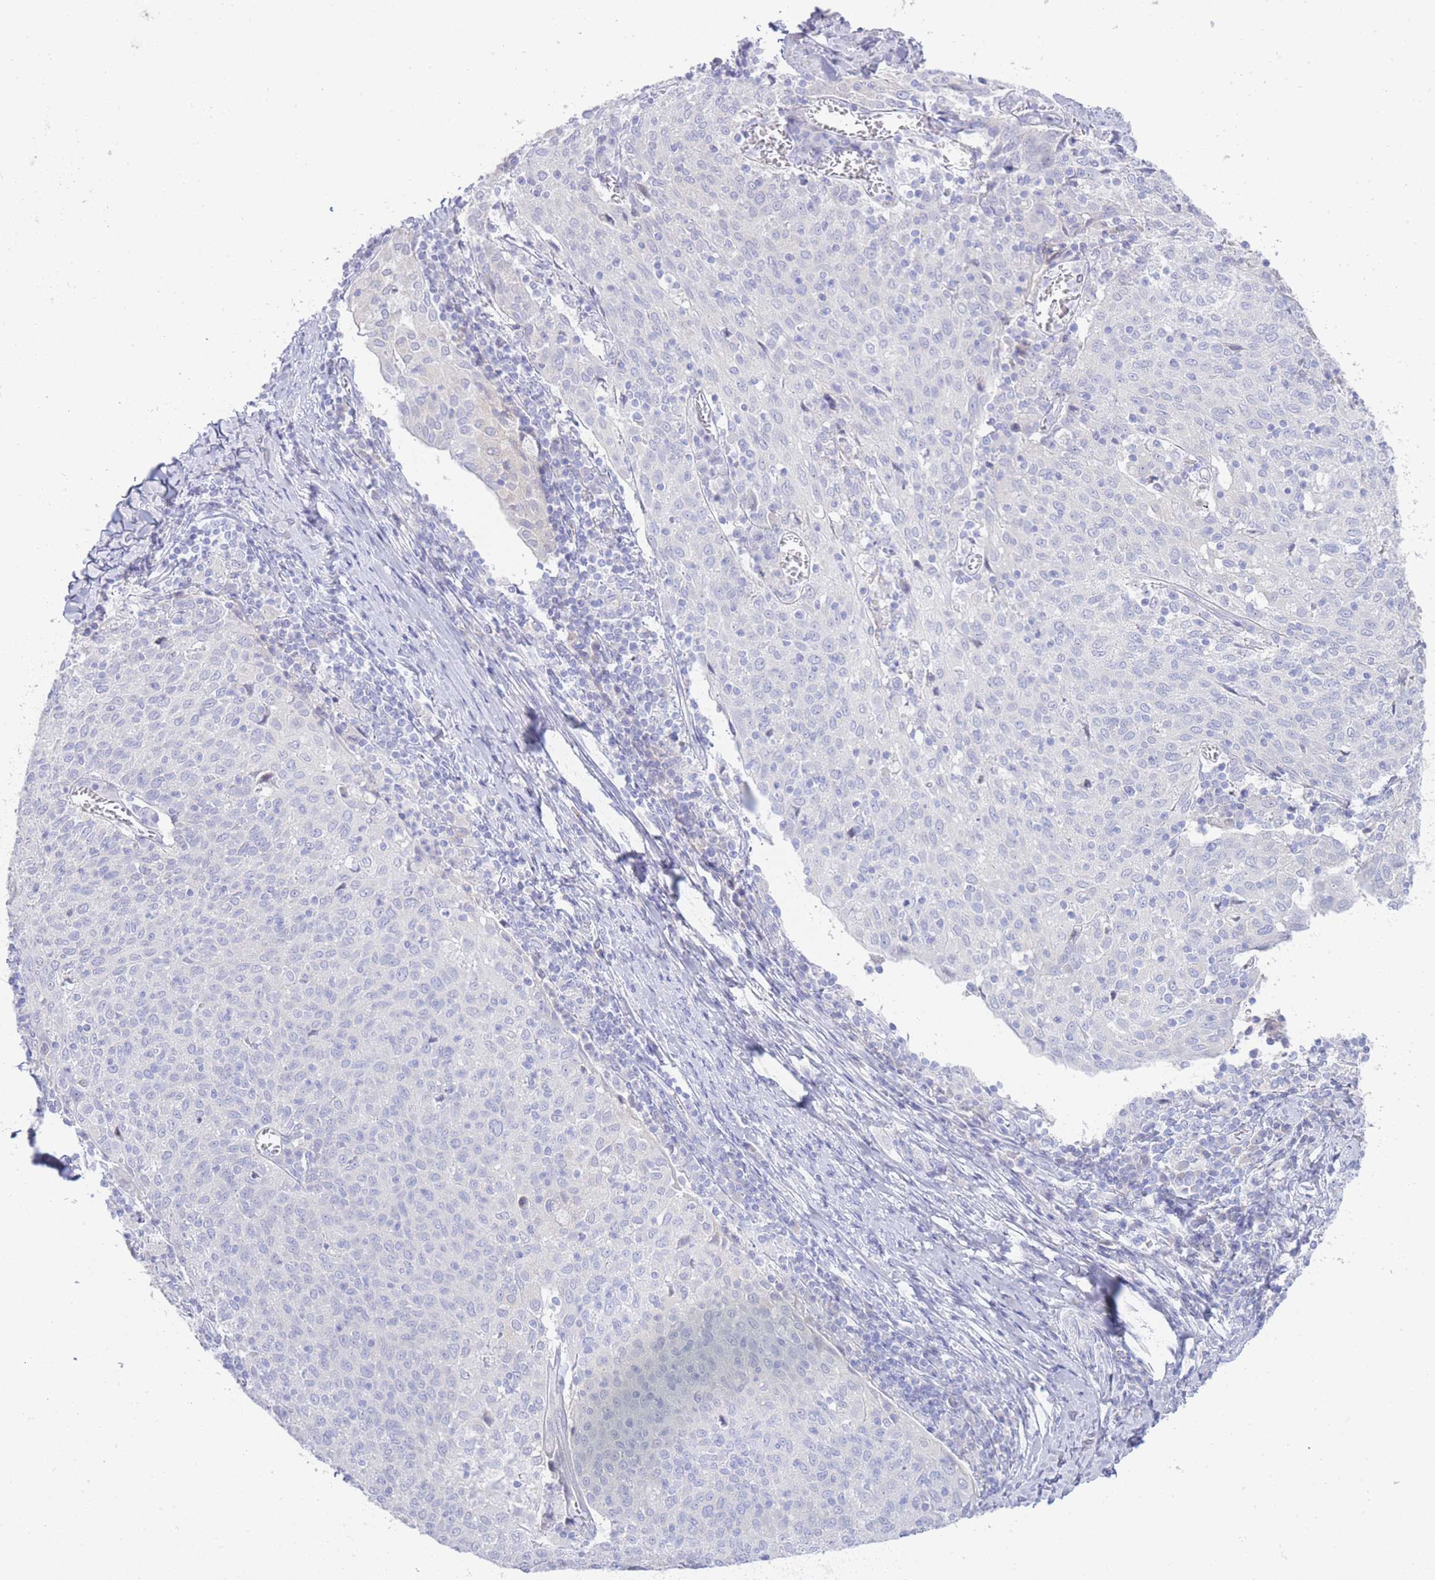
{"staining": {"intensity": "negative", "quantity": "none", "location": "none"}, "tissue": "cervical cancer", "cell_type": "Tumor cells", "image_type": "cancer", "snomed": [{"axis": "morphology", "description": "Squamous cell carcinoma, NOS"}, {"axis": "topography", "description": "Cervix"}], "caption": "Tumor cells are negative for brown protein staining in cervical squamous cell carcinoma.", "gene": "LRRC37A", "patient": {"sex": "female", "age": 52}}